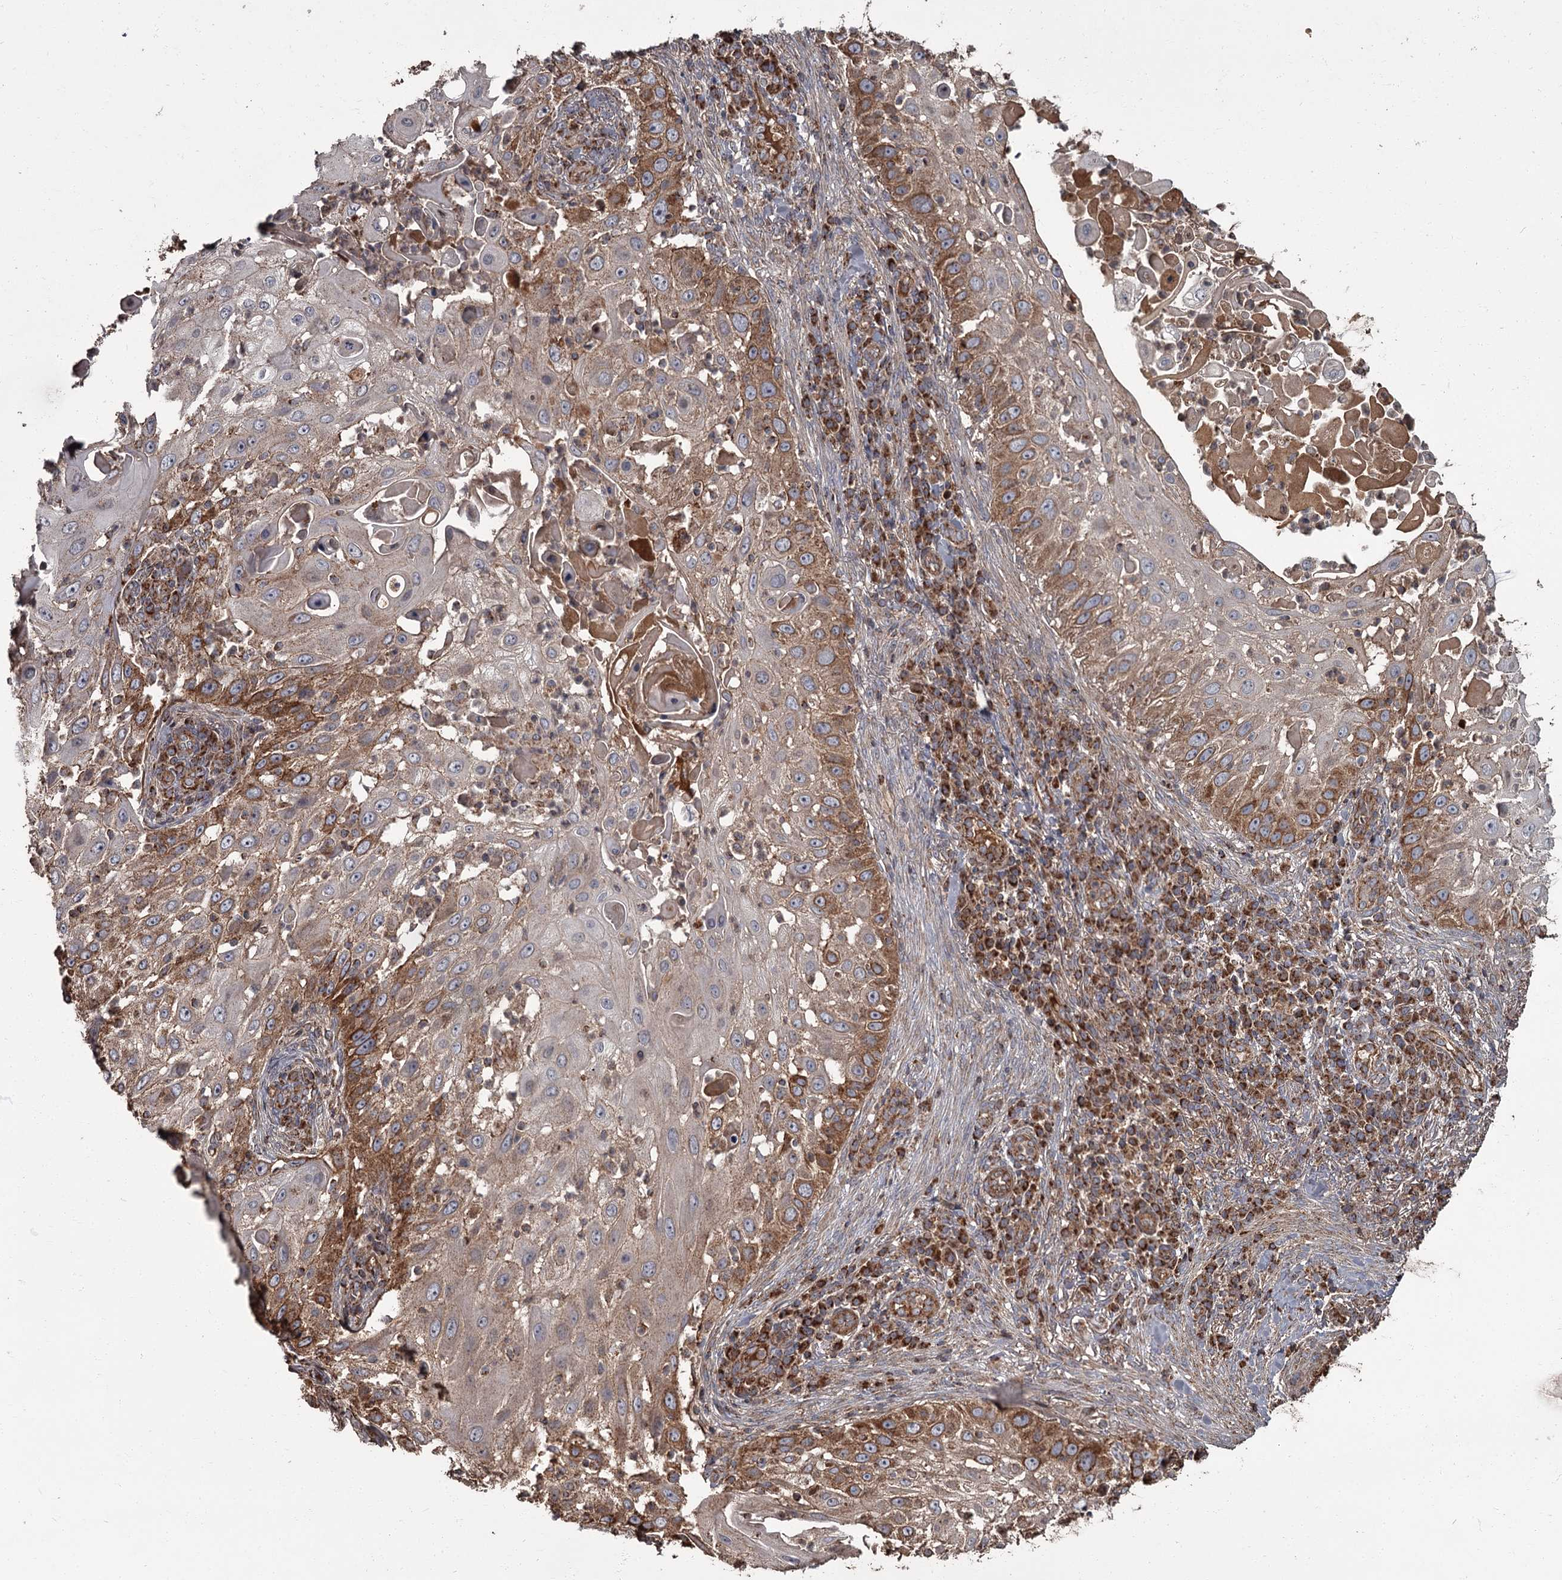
{"staining": {"intensity": "strong", "quantity": "25%-75%", "location": "cytoplasmic/membranous"}, "tissue": "skin cancer", "cell_type": "Tumor cells", "image_type": "cancer", "snomed": [{"axis": "morphology", "description": "Squamous cell carcinoma, NOS"}, {"axis": "topography", "description": "Skin"}], "caption": "Immunohistochemistry photomicrograph of neoplastic tissue: human skin squamous cell carcinoma stained using immunohistochemistry (IHC) displays high levels of strong protein expression localized specifically in the cytoplasmic/membranous of tumor cells, appearing as a cytoplasmic/membranous brown color.", "gene": "THAP9", "patient": {"sex": "female", "age": 44}}